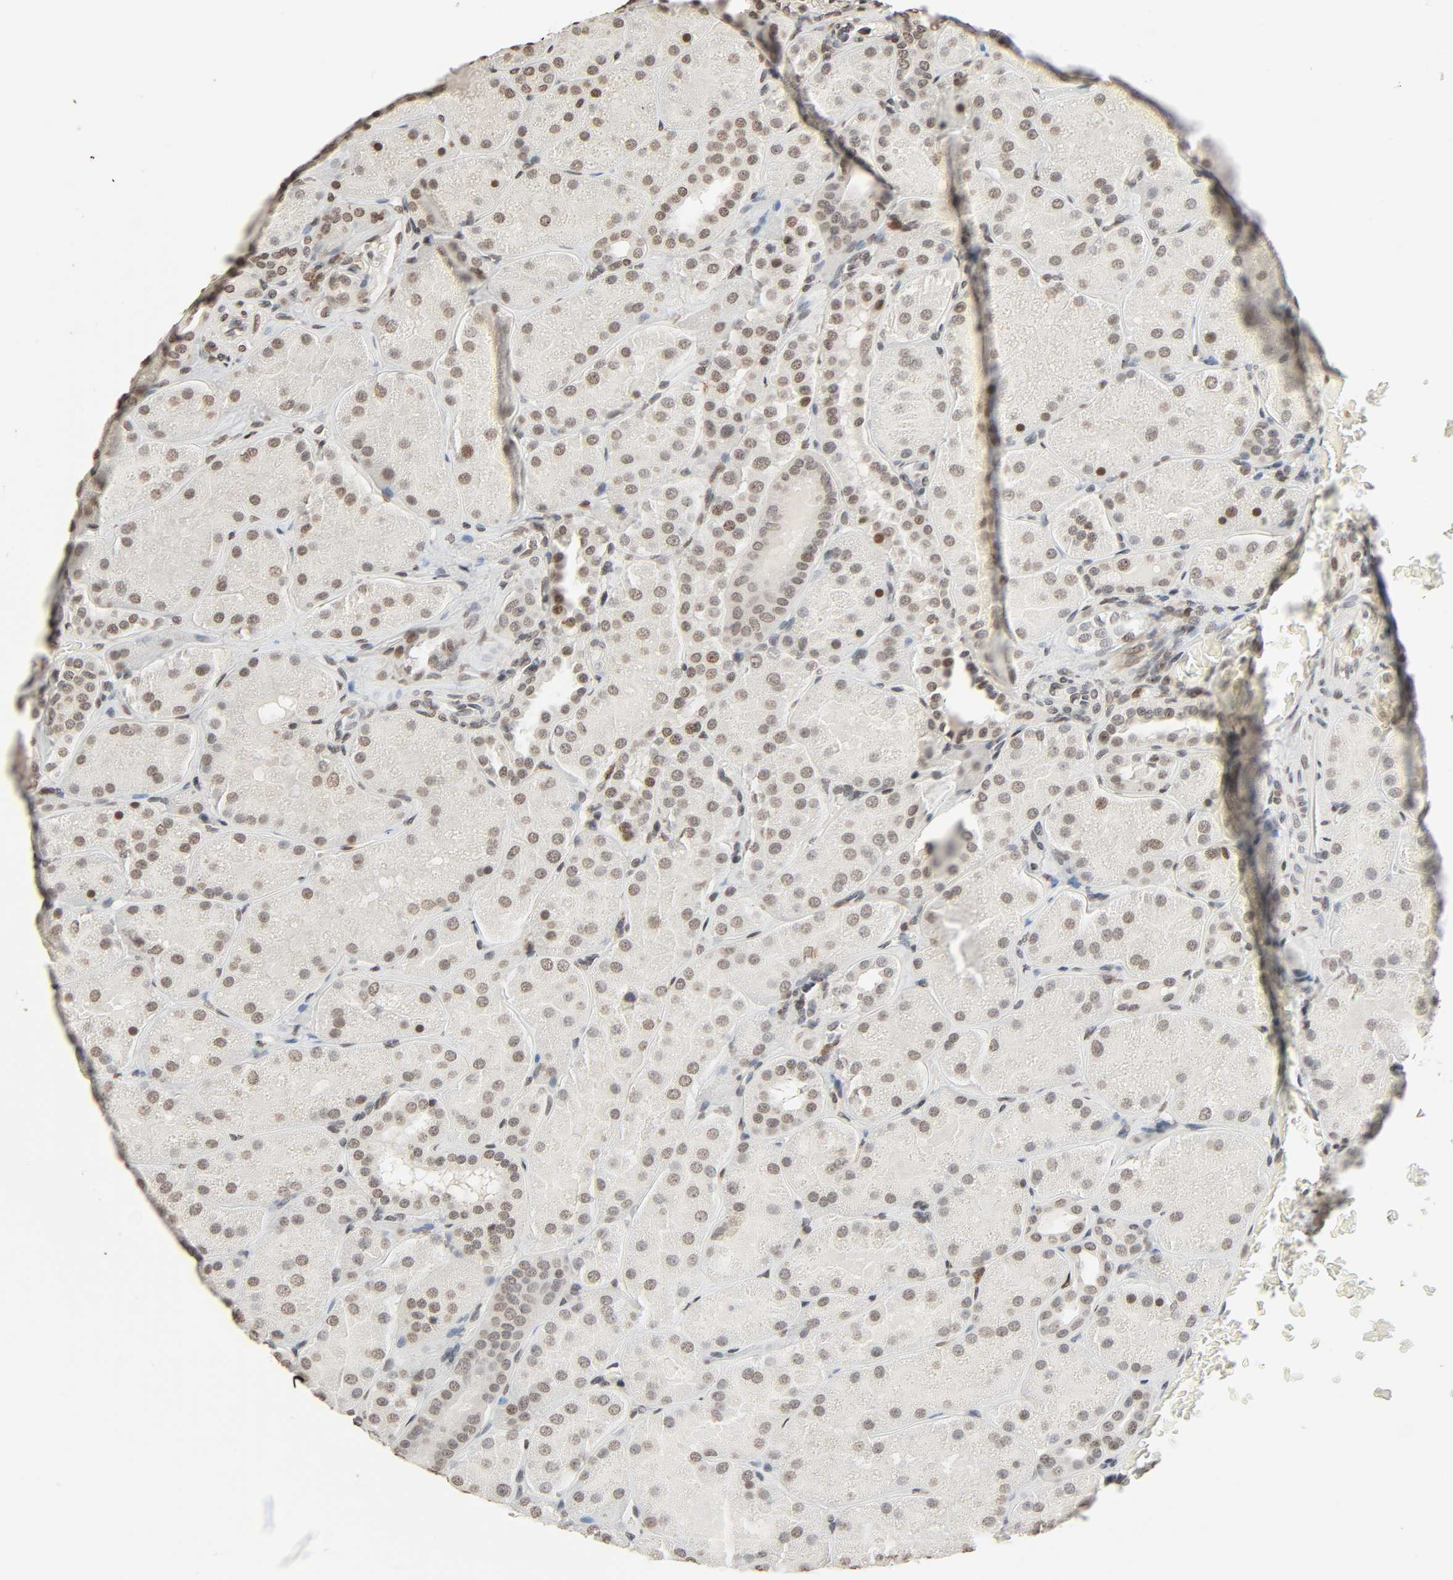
{"staining": {"intensity": "negative", "quantity": "none", "location": "none"}, "tissue": "kidney", "cell_type": "Cells in glomeruli", "image_type": "normal", "snomed": [{"axis": "morphology", "description": "Normal tissue, NOS"}, {"axis": "topography", "description": "Kidney"}], "caption": "An image of human kidney is negative for staining in cells in glomeruli. (DAB immunohistochemistry, high magnification).", "gene": "STK4", "patient": {"sex": "male", "age": 28}}